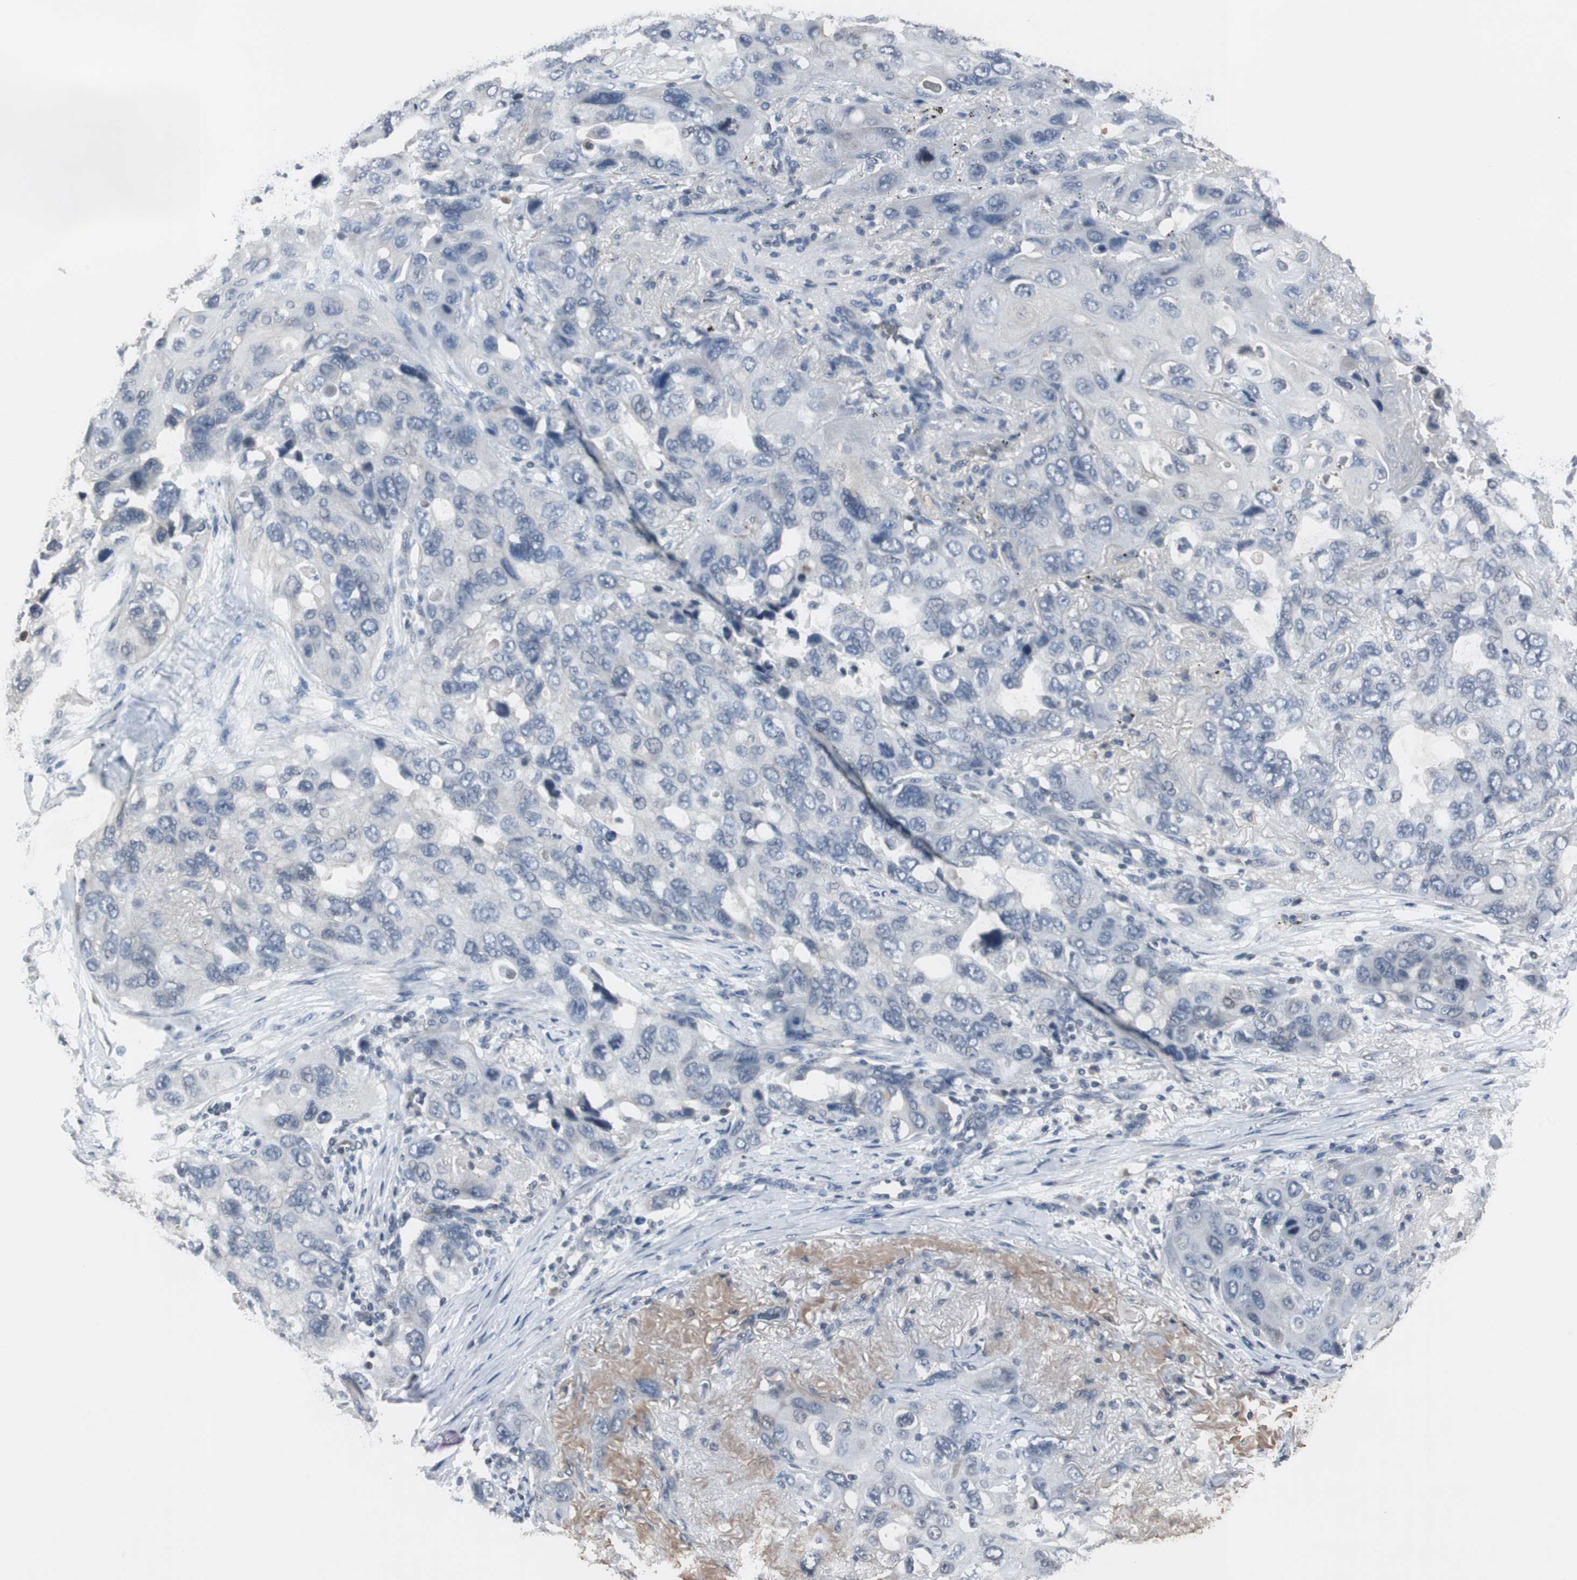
{"staining": {"intensity": "negative", "quantity": "none", "location": "none"}, "tissue": "lung cancer", "cell_type": "Tumor cells", "image_type": "cancer", "snomed": [{"axis": "morphology", "description": "Squamous cell carcinoma, NOS"}, {"axis": "topography", "description": "Lung"}], "caption": "An immunohistochemistry (IHC) image of lung cancer is shown. There is no staining in tumor cells of lung cancer.", "gene": "ADNP2", "patient": {"sex": "female", "age": 73}}